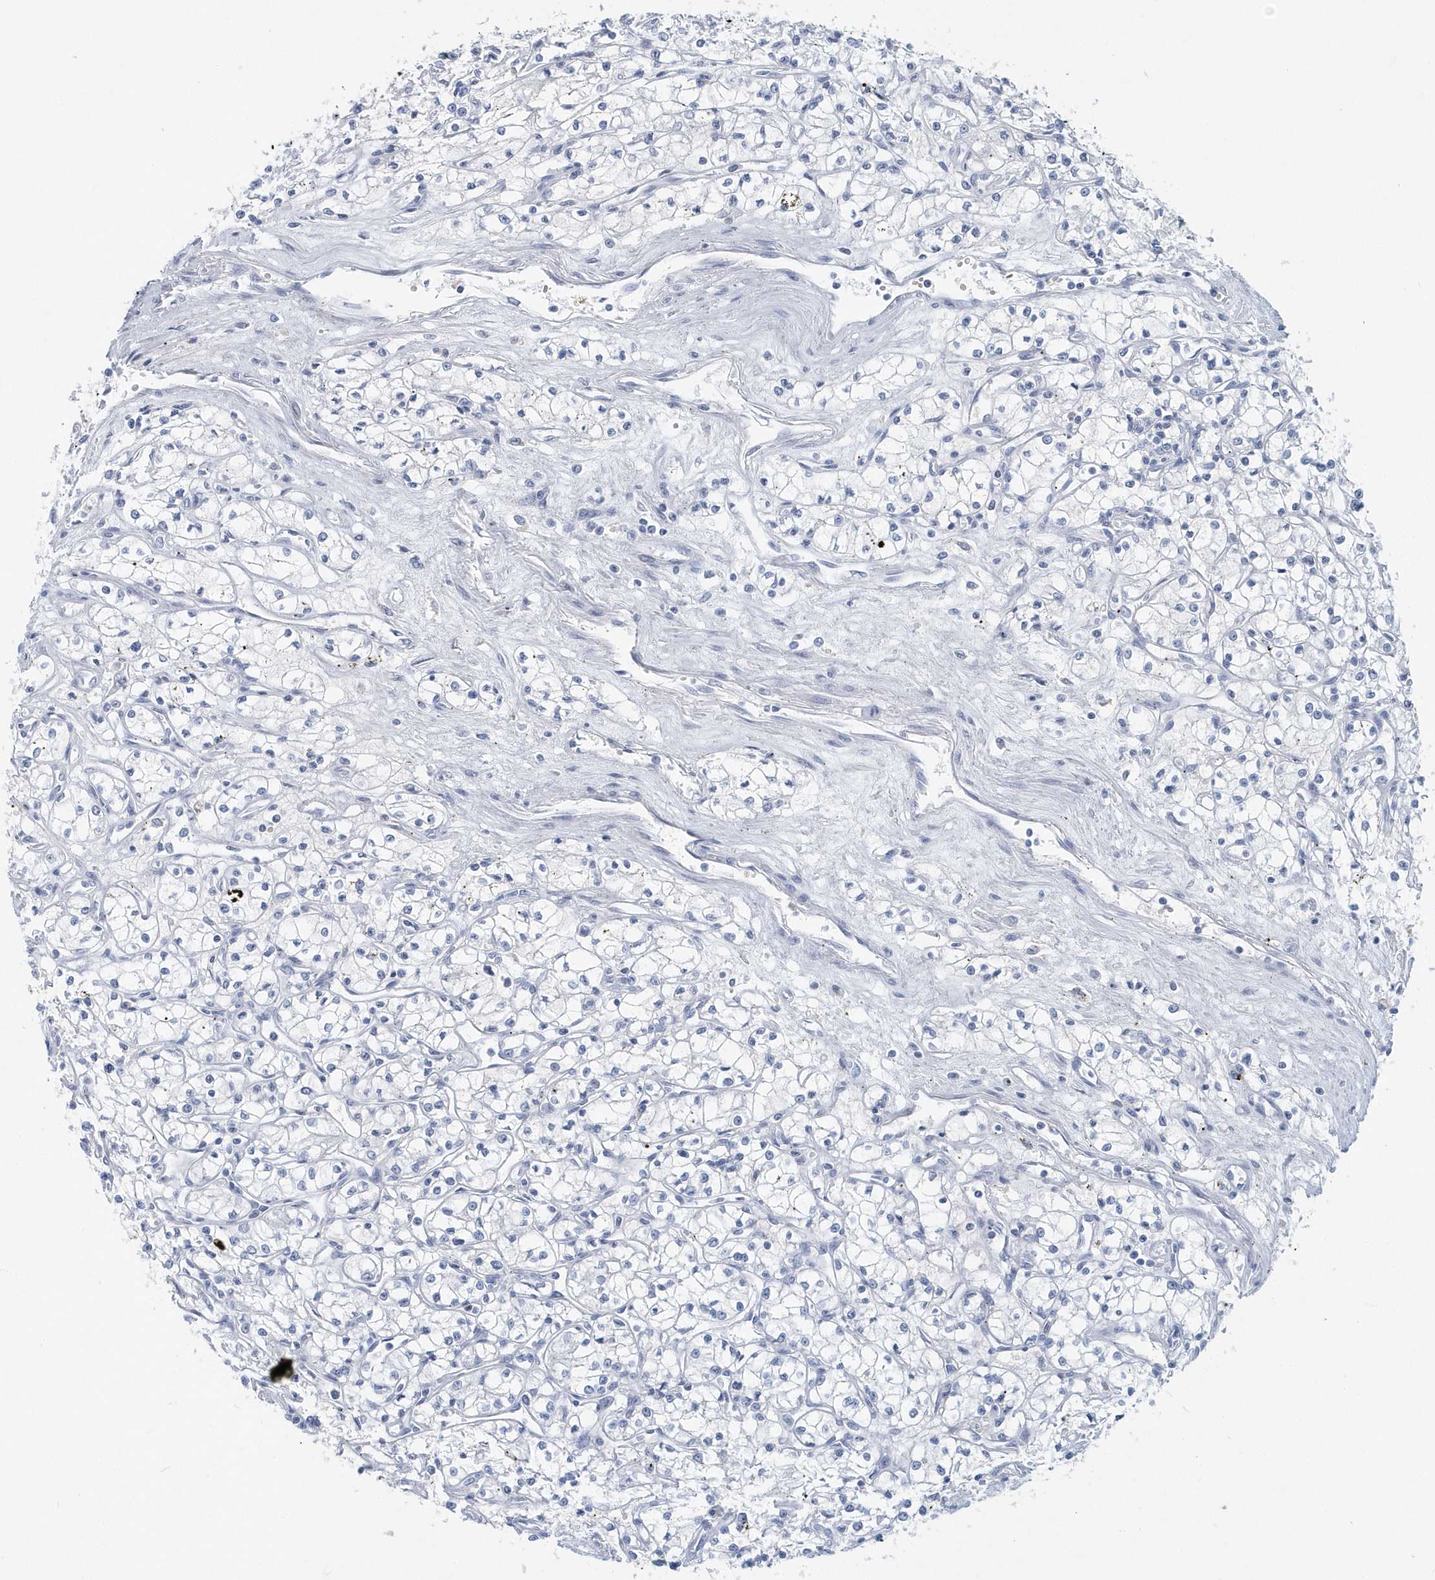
{"staining": {"intensity": "negative", "quantity": "none", "location": "none"}, "tissue": "renal cancer", "cell_type": "Tumor cells", "image_type": "cancer", "snomed": [{"axis": "morphology", "description": "Adenocarcinoma, NOS"}, {"axis": "topography", "description": "Kidney"}], "caption": "Micrograph shows no protein staining in tumor cells of renal cancer (adenocarcinoma) tissue.", "gene": "PTPRO", "patient": {"sex": "male", "age": 59}}